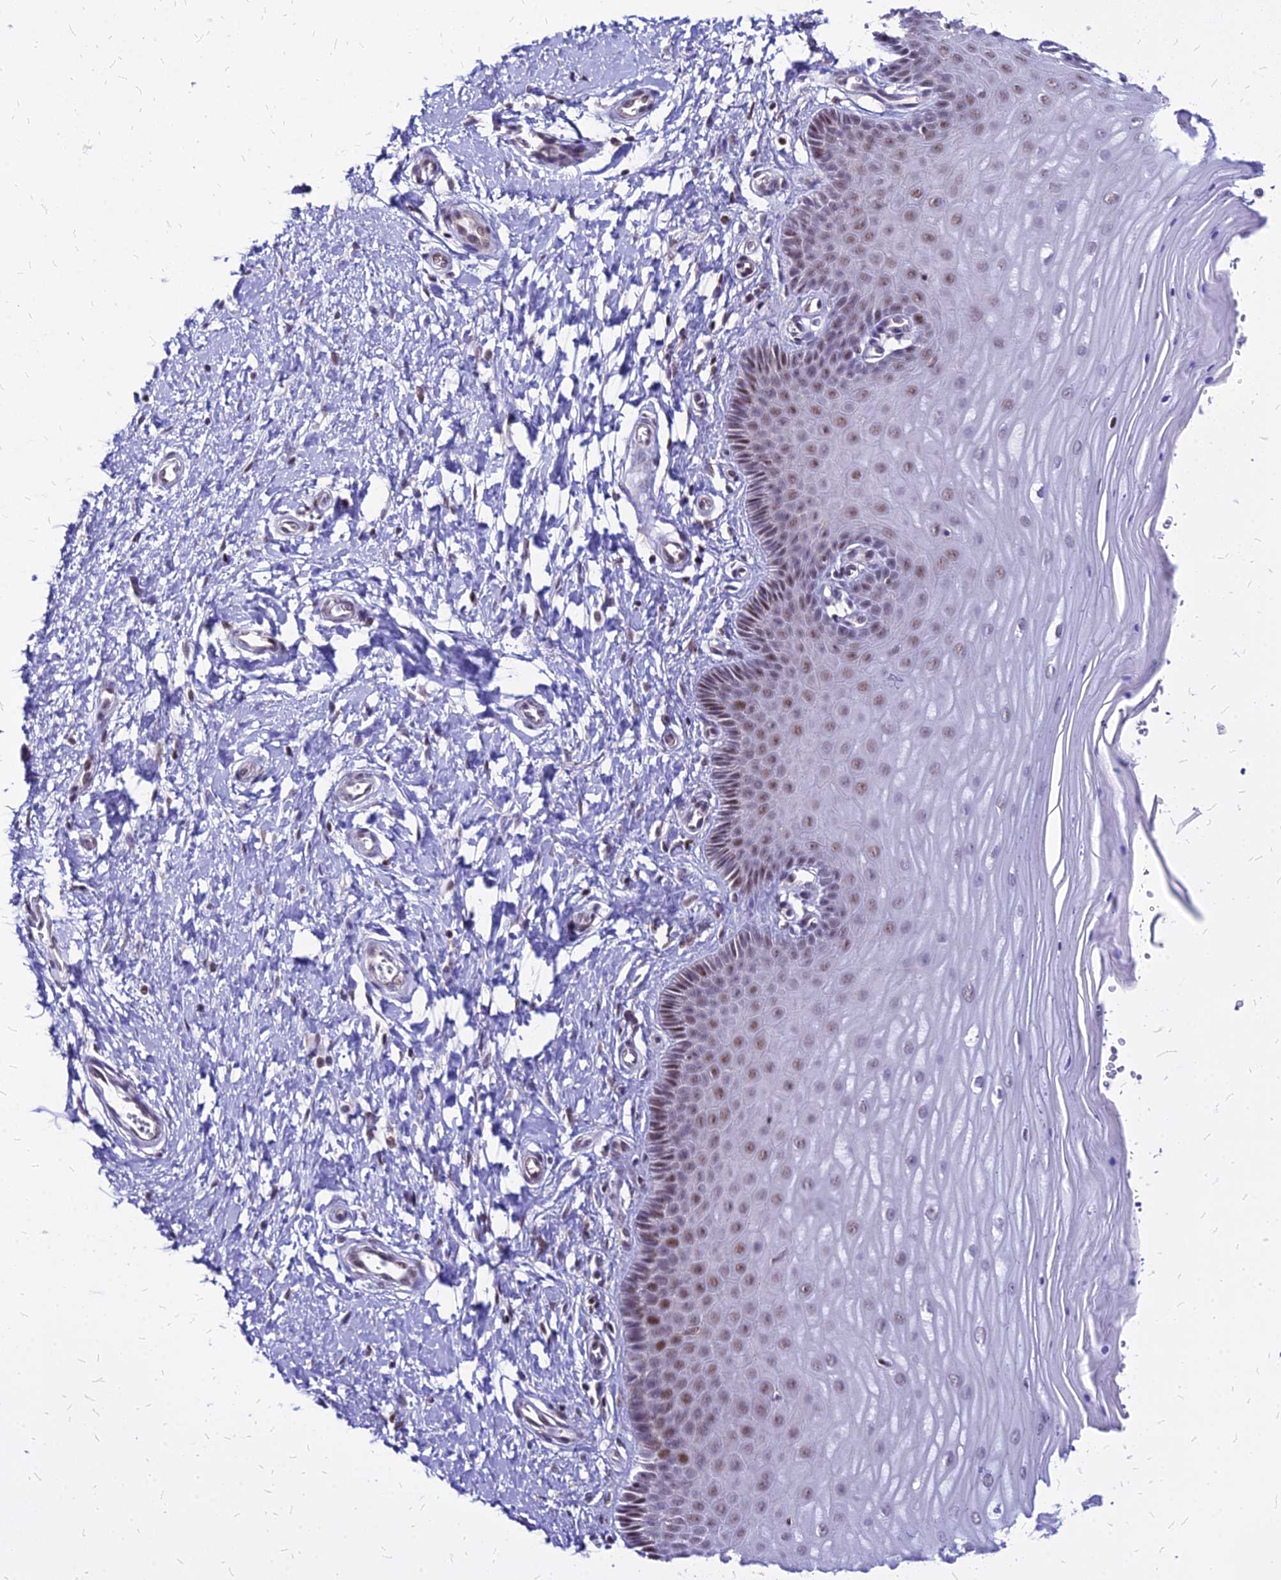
{"staining": {"intensity": "moderate", "quantity": "25%-75%", "location": "nuclear"}, "tissue": "cervix", "cell_type": "Squamous epithelial cells", "image_type": "normal", "snomed": [{"axis": "morphology", "description": "Normal tissue, NOS"}, {"axis": "topography", "description": "Cervix"}], "caption": "Immunohistochemistry (IHC) of normal cervix exhibits medium levels of moderate nuclear staining in approximately 25%-75% of squamous epithelial cells.", "gene": "FDX2", "patient": {"sex": "female", "age": 55}}